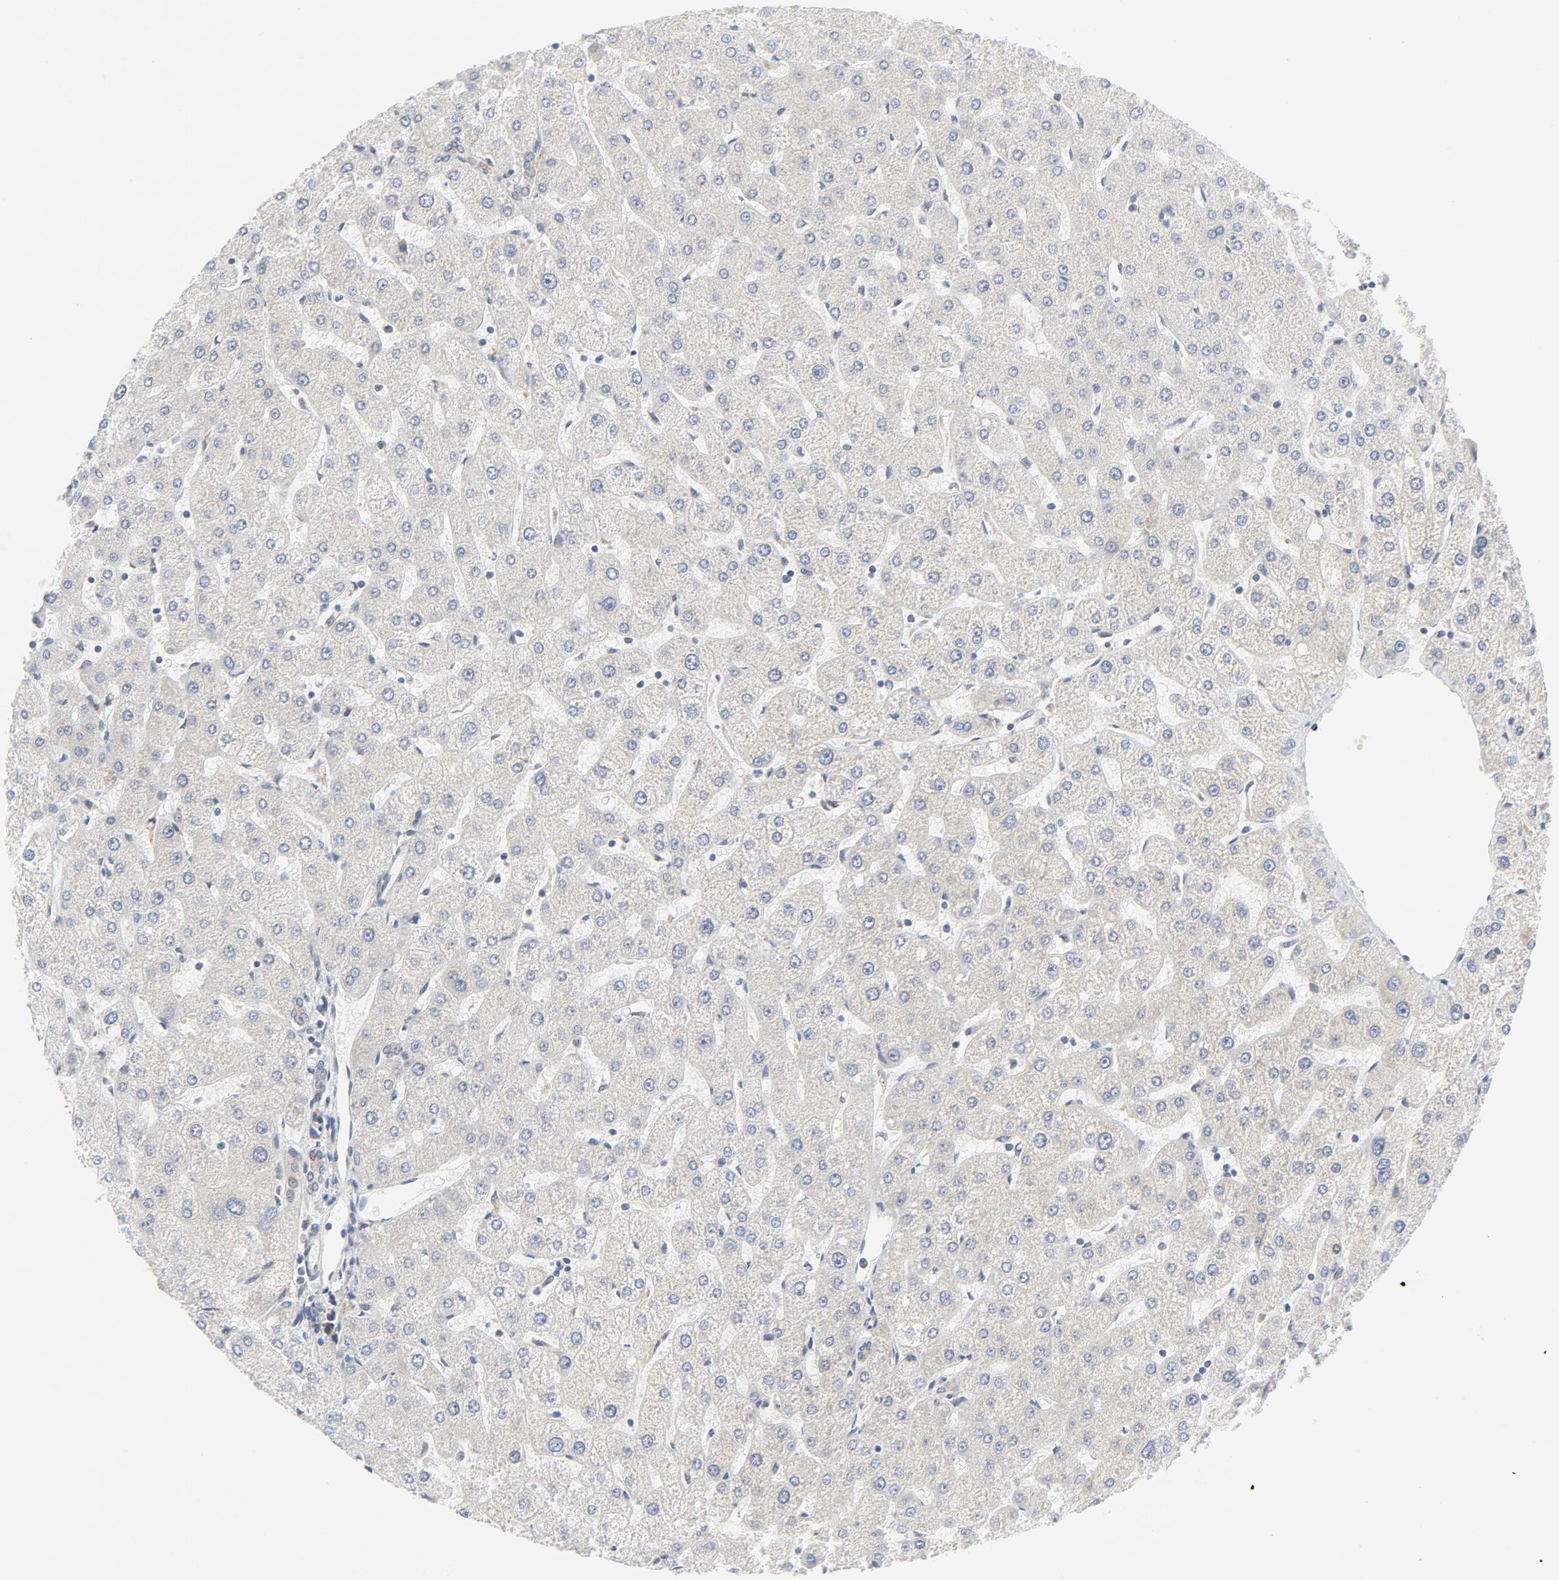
{"staining": {"intensity": "weak", "quantity": ">75%", "location": "cytoplasmic/membranous"}, "tissue": "liver", "cell_type": "Cholangiocytes", "image_type": "normal", "snomed": [{"axis": "morphology", "description": "Normal tissue, NOS"}, {"axis": "topography", "description": "Liver"}], "caption": "Brown immunohistochemical staining in unremarkable liver shows weak cytoplasmic/membranous positivity in approximately >75% of cholangiocytes. The protein is stained brown, and the nuclei are stained in blue (DAB IHC with brightfield microscopy, high magnification).", "gene": "LRP6", "patient": {"sex": "male", "age": 67}}